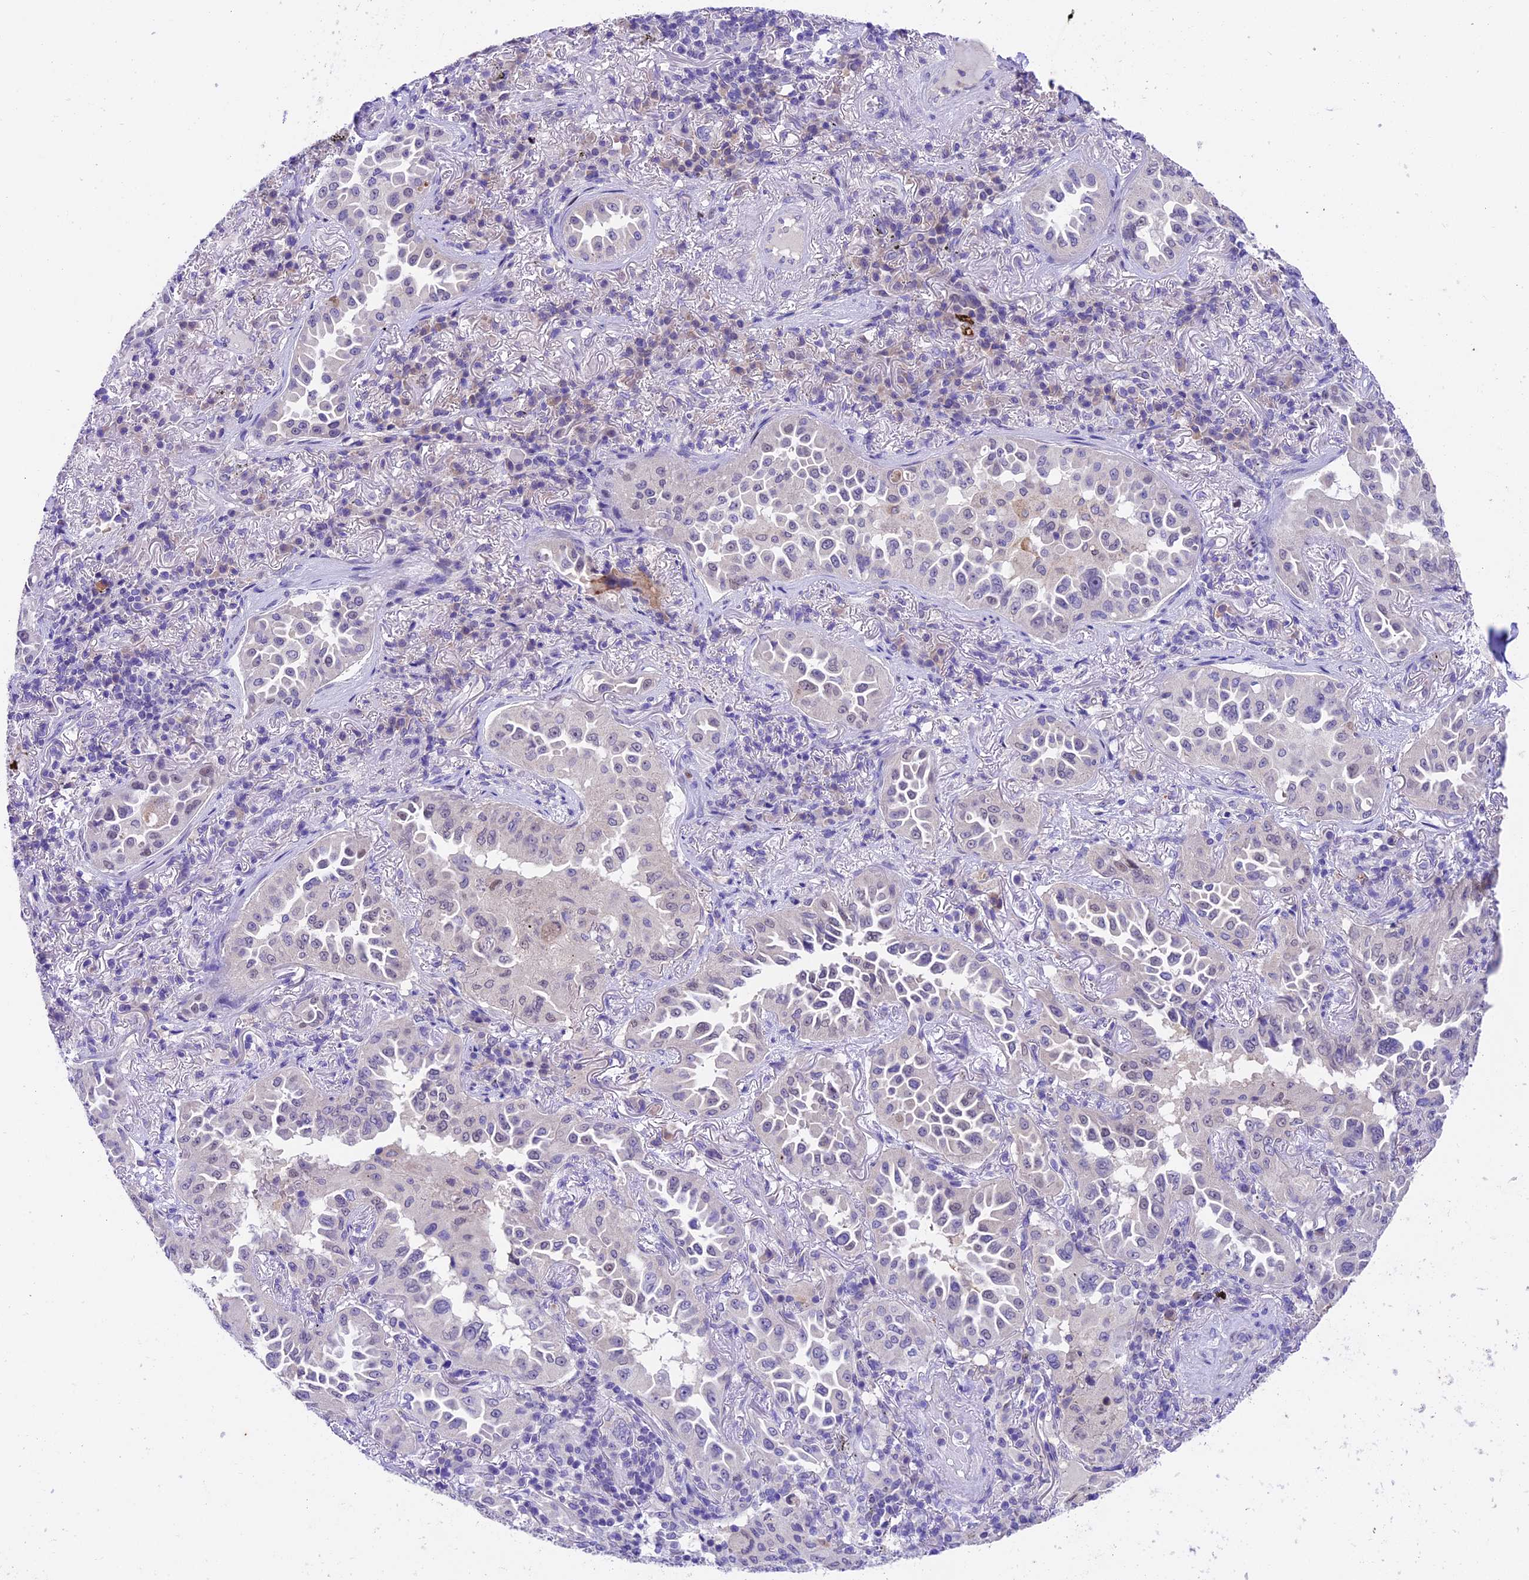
{"staining": {"intensity": "negative", "quantity": "none", "location": "none"}, "tissue": "lung cancer", "cell_type": "Tumor cells", "image_type": "cancer", "snomed": [{"axis": "morphology", "description": "Adenocarcinoma, NOS"}, {"axis": "topography", "description": "Lung"}], "caption": "Immunohistochemical staining of lung adenocarcinoma exhibits no significant positivity in tumor cells. (DAB (3,3'-diaminobenzidine) immunohistochemistry (IHC) visualized using brightfield microscopy, high magnification).", "gene": "SBNO2", "patient": {"sex": "female", "age": 69}}